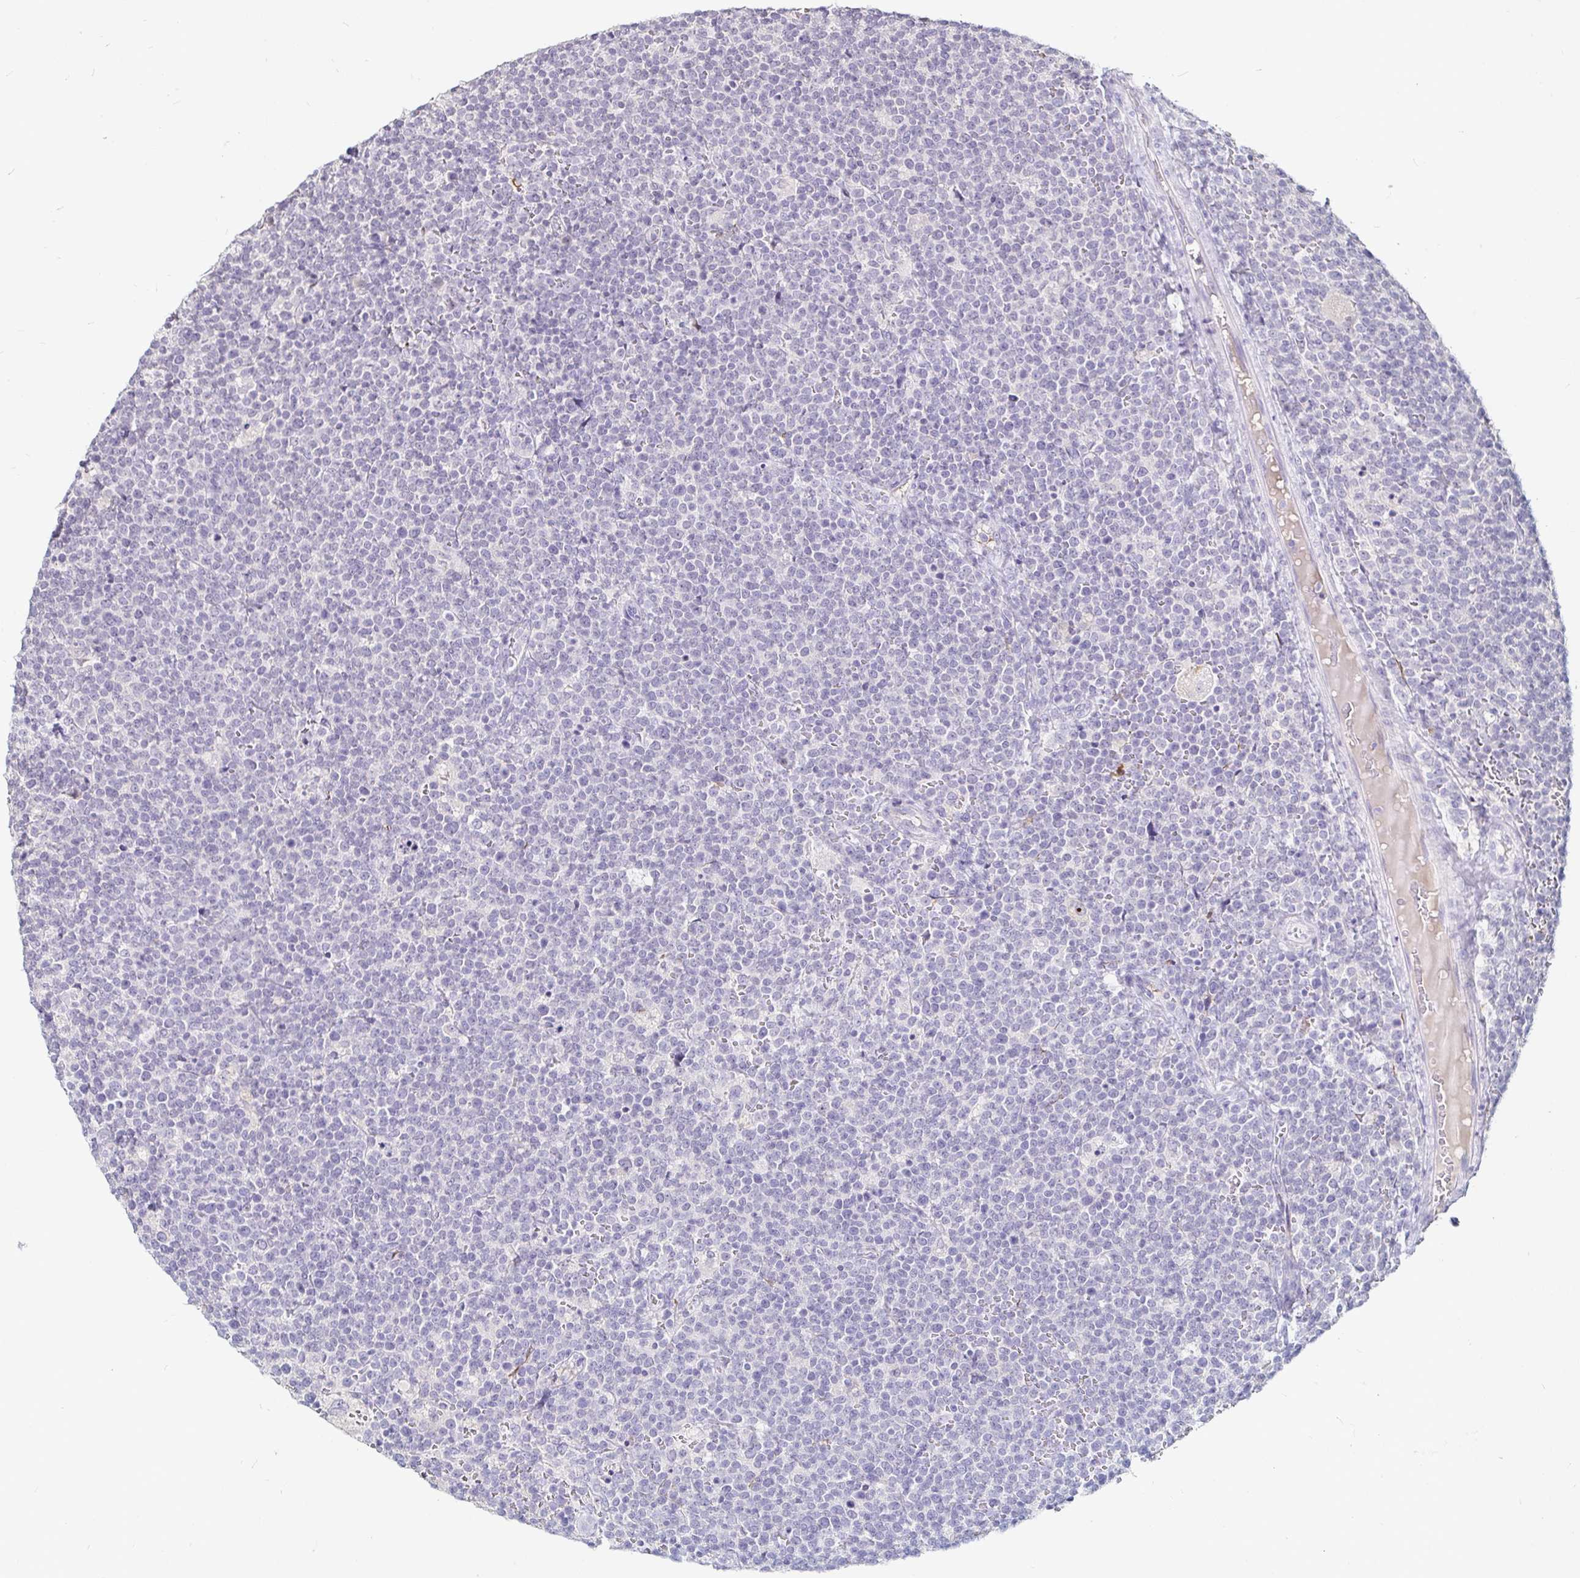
{"staining": {"intensity": "negative", "quantity": "none", "location": "none"}, "tissue": "lymphoma", "cell_type": "Tumor cells", "image_type": "cancer", "snomed": [{"axis": "morphology", "description": "Malignant lymphoma, non-Hodgkin's type, High grade"}, {"axis": "topography", "description": "Lymph node"}], "caption": "This is a image of immunohistochemistry (IHC) staining of high-grade malignant lymphoma, non-Hodgkin's type, which shows no staining in tumor cells.", "gene": "FAIM2", "patient": {"sex": "male", "age": 61}}